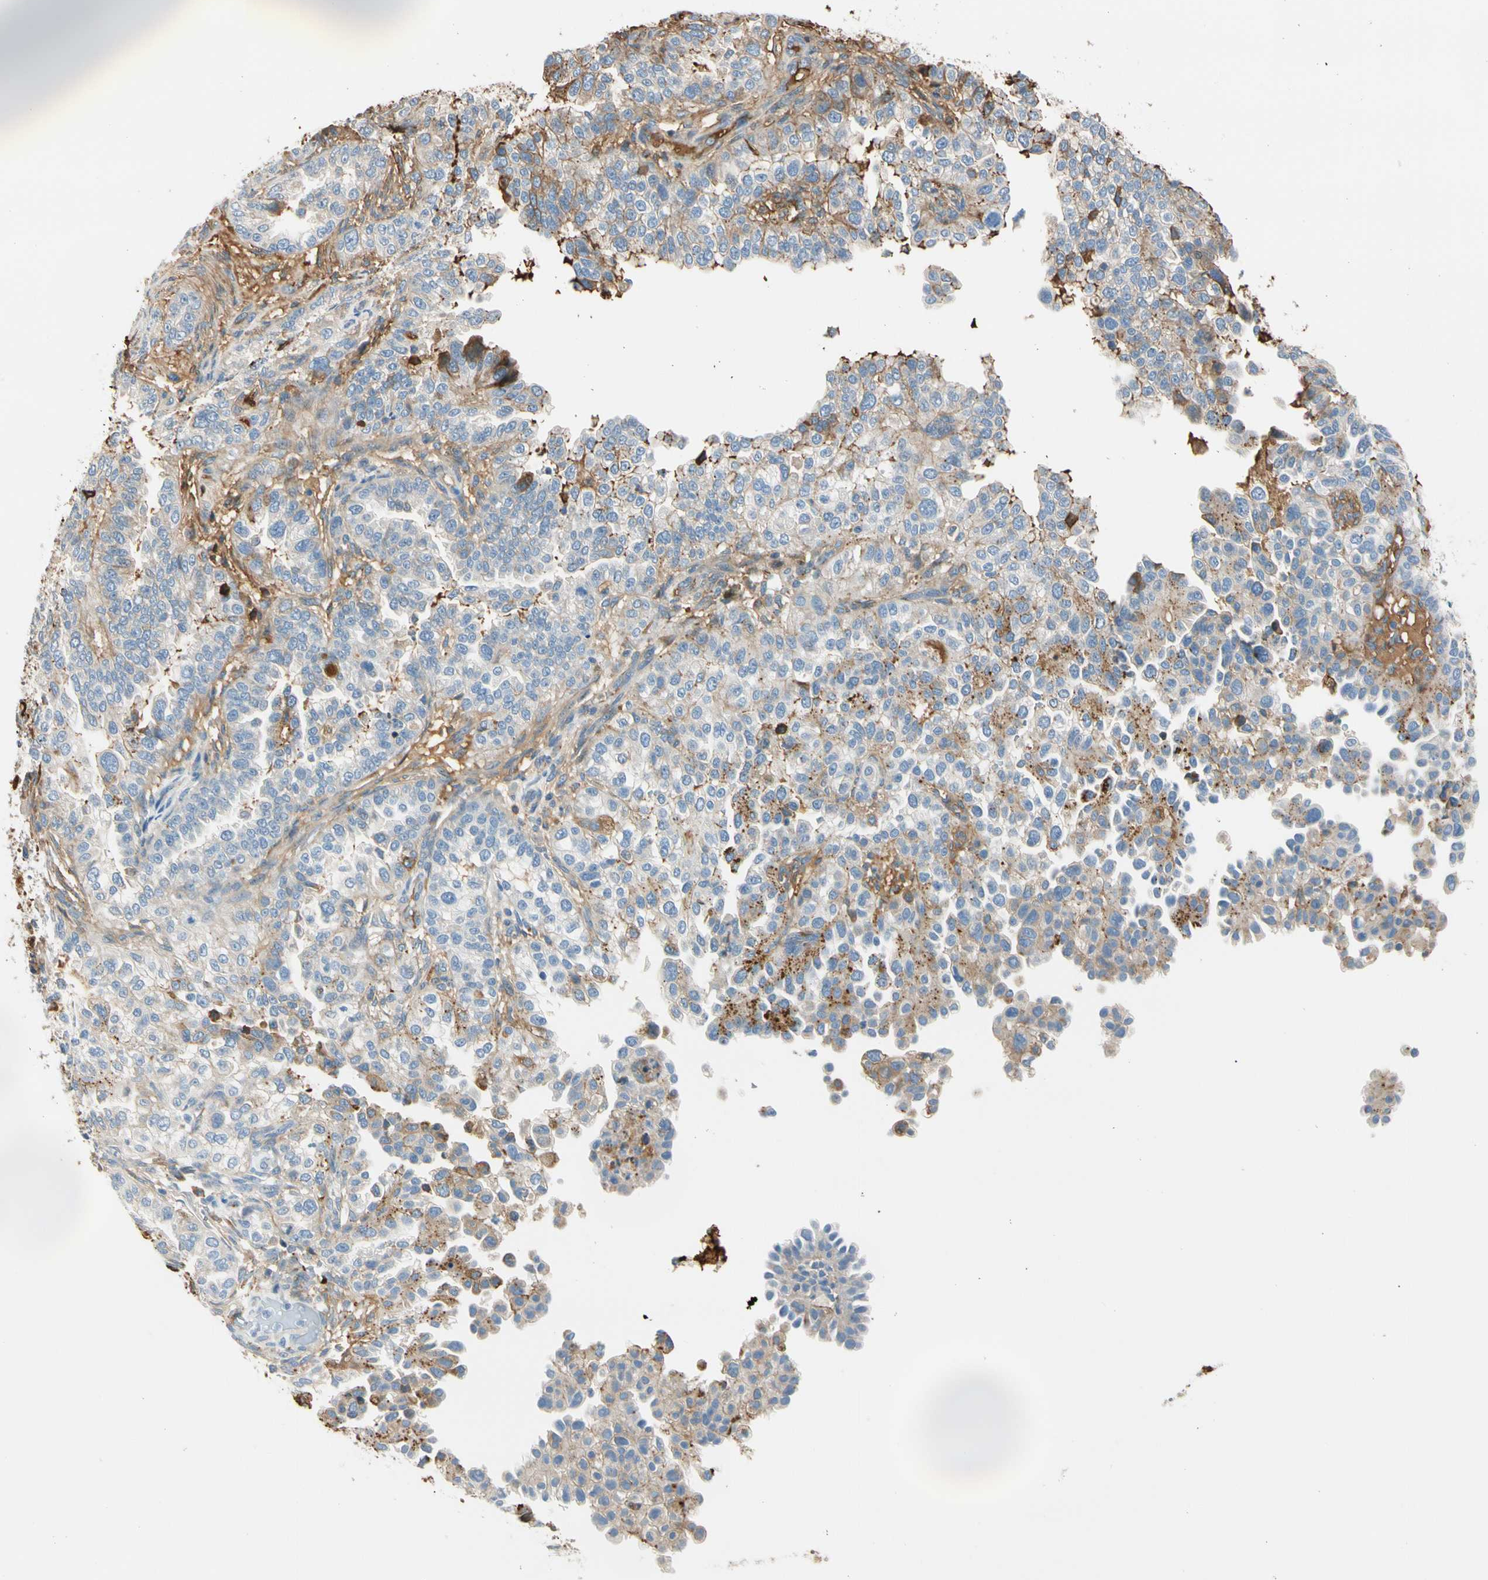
{"staining": {"intensity": "moderate", "quantity": "25%-75%", "location": "cytoplasmic/membranous"}, "tissue": "endometrial cancer", "cell_type": "Tumor cells", "image_type": "cancer", "snomed": [{"axis": "morphology", "description": "Adenocarcinoma, NOS"}, {"axis": "topography", "description": "Endometrium"}], "caption": "About 25%-75% of tumor cells in adenocarcinoma (endometrial) reveal moderate cytoplasmic/membranous protein positivity as visualized by brown immunohistochemical staining.", "gene": "LAMB3", "patient": {"sex": "female", "age": 85}}